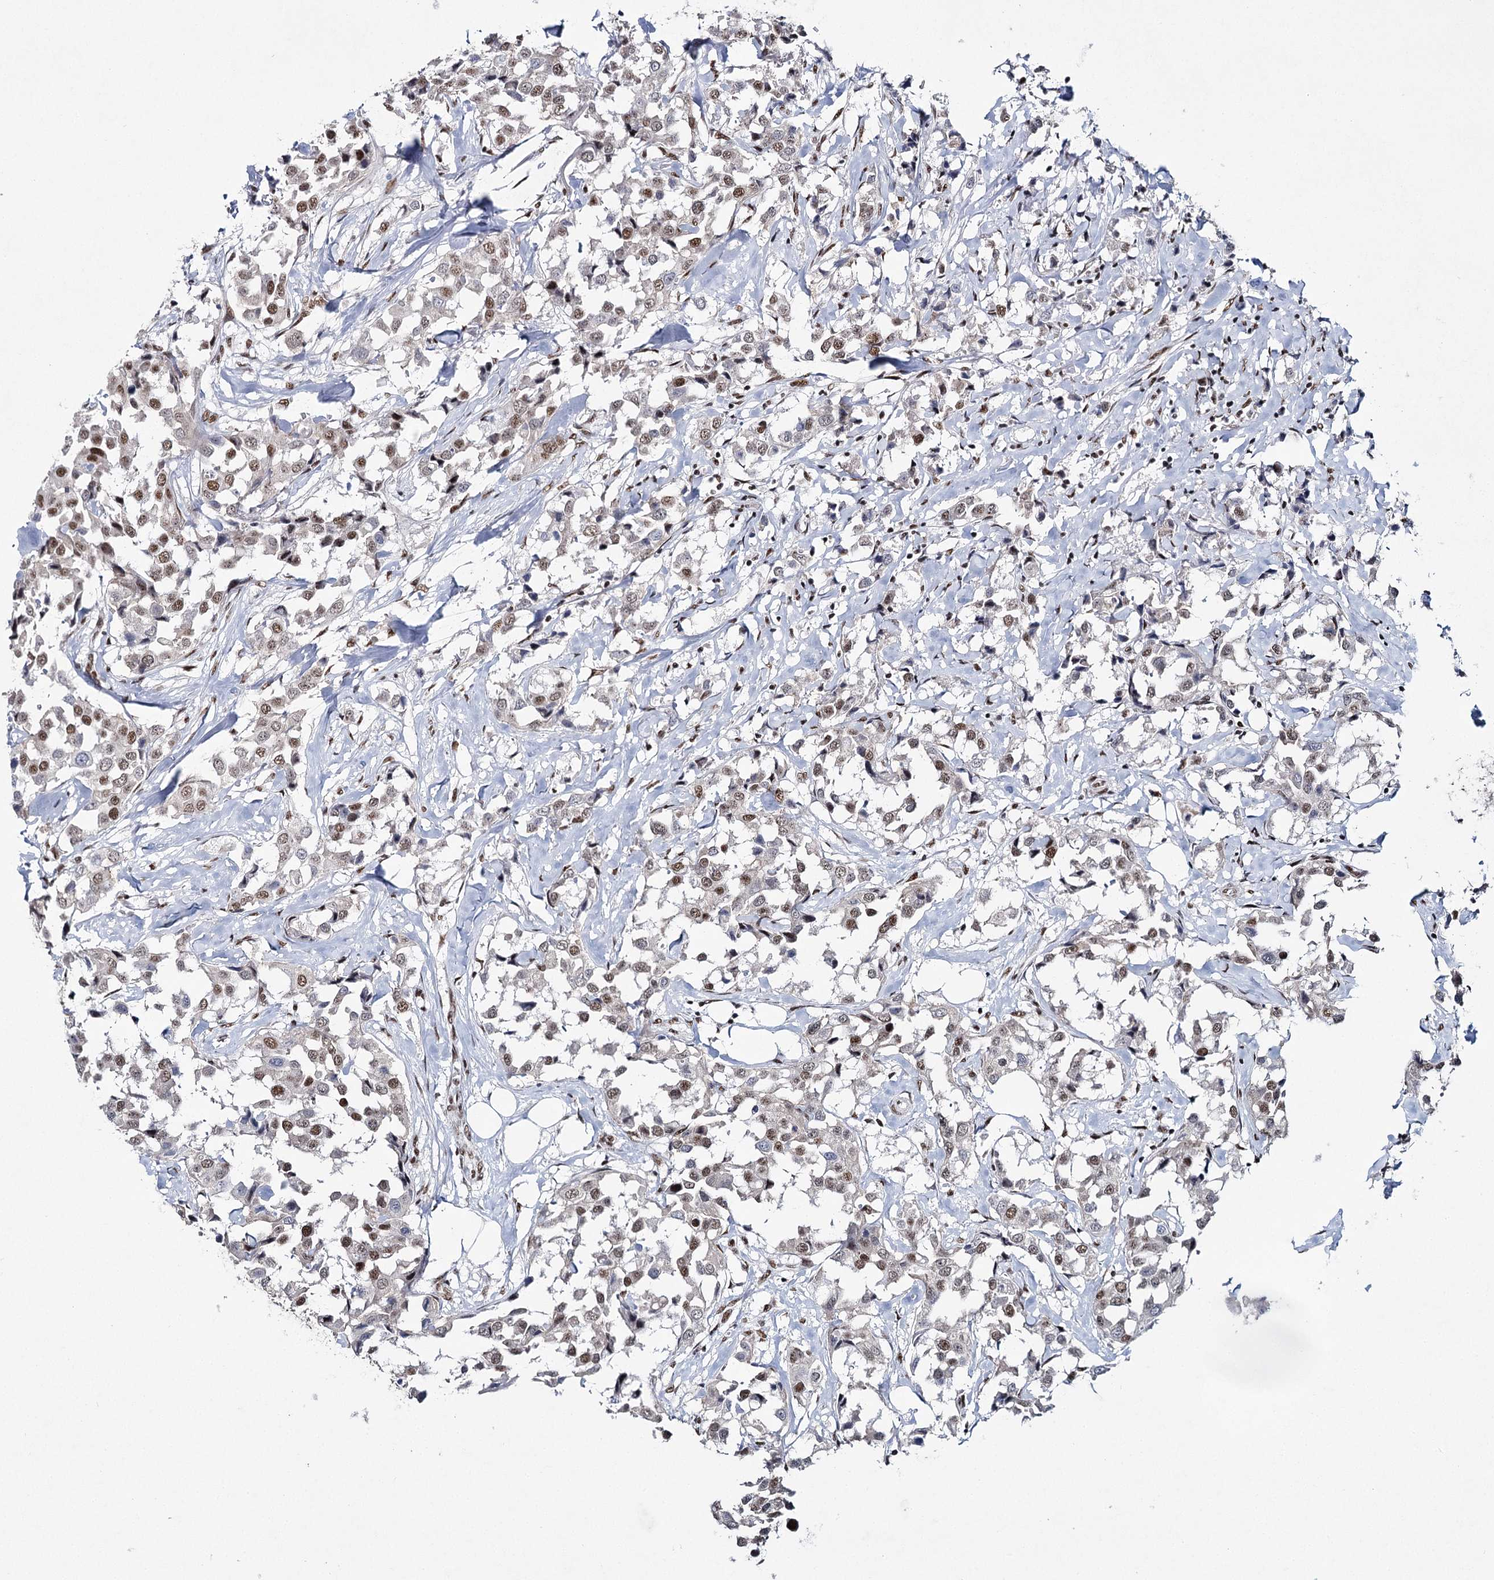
{"staining": {"intensity": "moderate", "quantity": ">75%", "location": "nuclear"}, "tissue": "breast cancer", "cell_type": "Tumor cells", "image_type": "cancer", "snomed": [{"axis": "morphology", "description": "Duct carcinoma"}, {"axis": "topography", "description": "Breast"}], "caption": "Breast infiltrating ductal carcinoma stained with a protein marker displays moderate staining in tumor cells.", "gene": "SCAF8", "patient": {"sex": "female", "age": 80}}